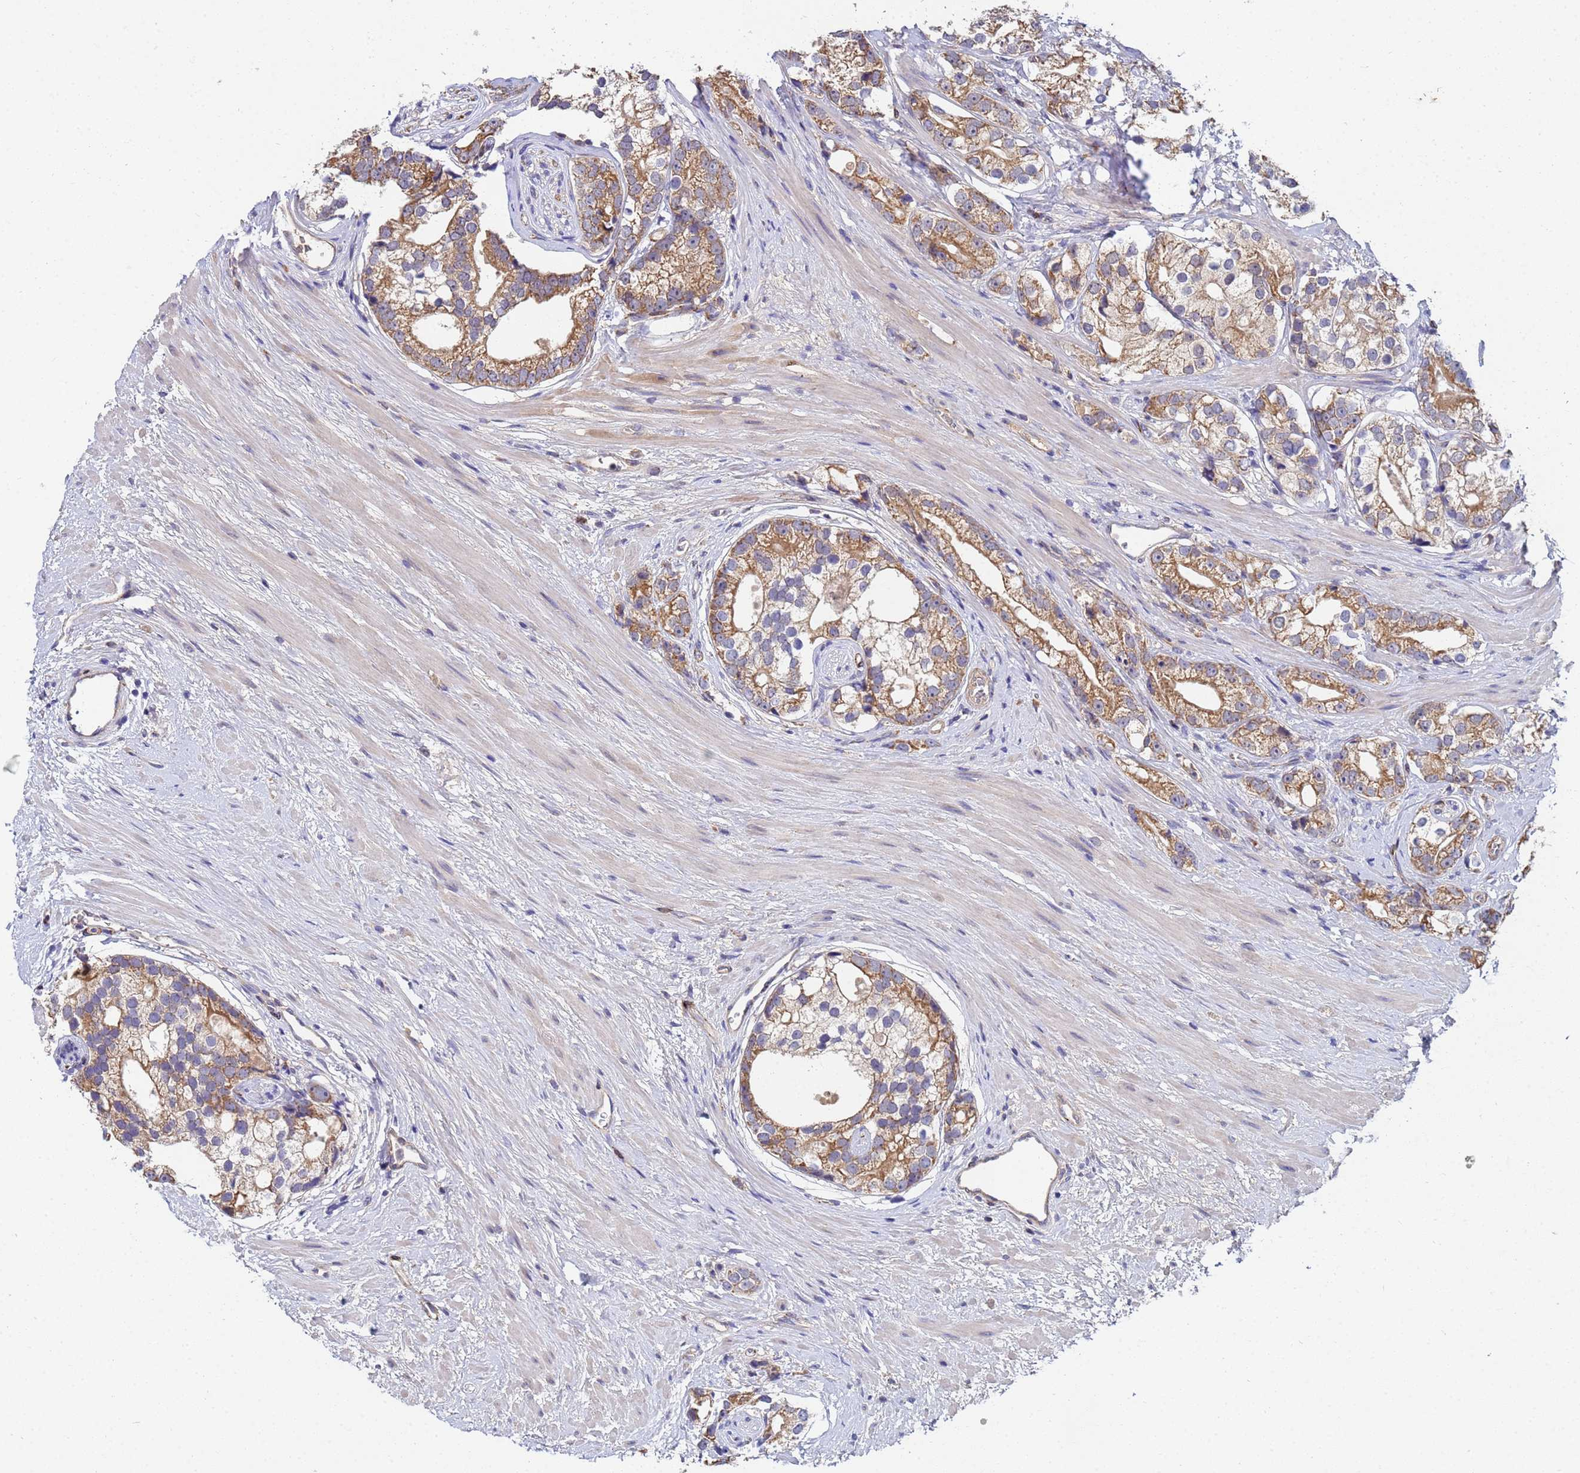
{"staining": {"intensity": "moderate", "quantity": ">75%", "location": "cytoplasmic/membranous"}, "tissue": "prostate cancer", "cell_type": "Tumor cells", "image_type": "cancer", "snomed": [{"axis": "morphology", "description": "Adenocarcinoma, High grade"}, {"axis": "topography", "description": "Prostate"}], "caption": "High-grade adenocarcinoma (prostate) tissue displays moderate cytoplasmic/membranous staining in about >75% of tumor cells", "gene": "C5orf34", "patient": {"sex": "male", "age": 75}}